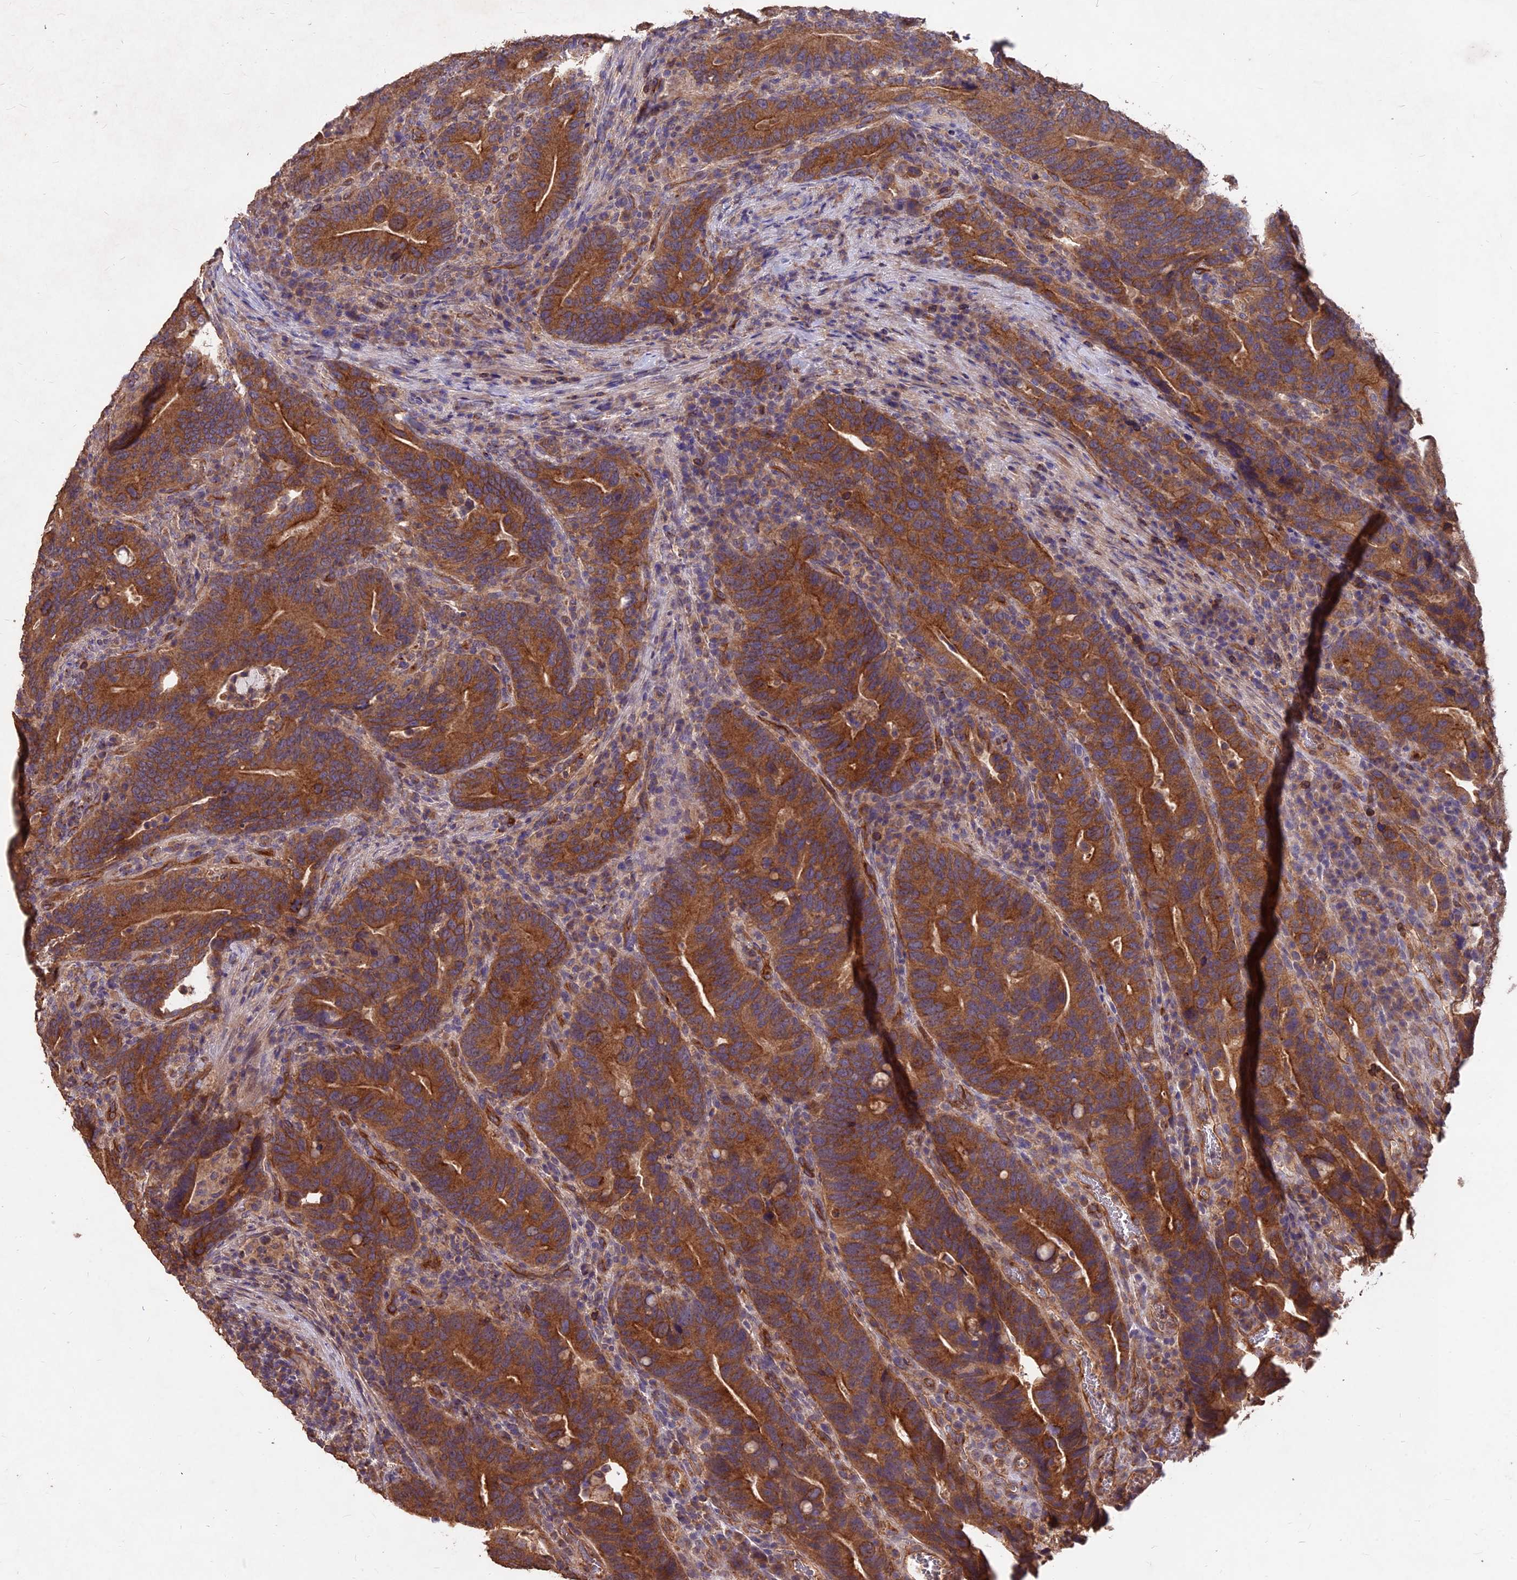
{"staining": {"intensity": "strong", "quantity": ">75%", "location": "cytoplasmic/membranous"}, "tissue": "colorectal cancer", "cell_type": "Tumor cells", "image_type": "cancer", "snomed": [{"axis": "morphology", "description": "Adenocarcinoma, NOS"}, {"axis": "topography", "description": "Colon"}], "caption": "There is high levels of strong cytoplasmic/membranous staining in tumor cells of colorectal adenocarcinoma, as demonstrated by immunohistochemical staining (brown color).", "gene": "CEMIP2", "patient": {"sex": "female", "age": 66}}